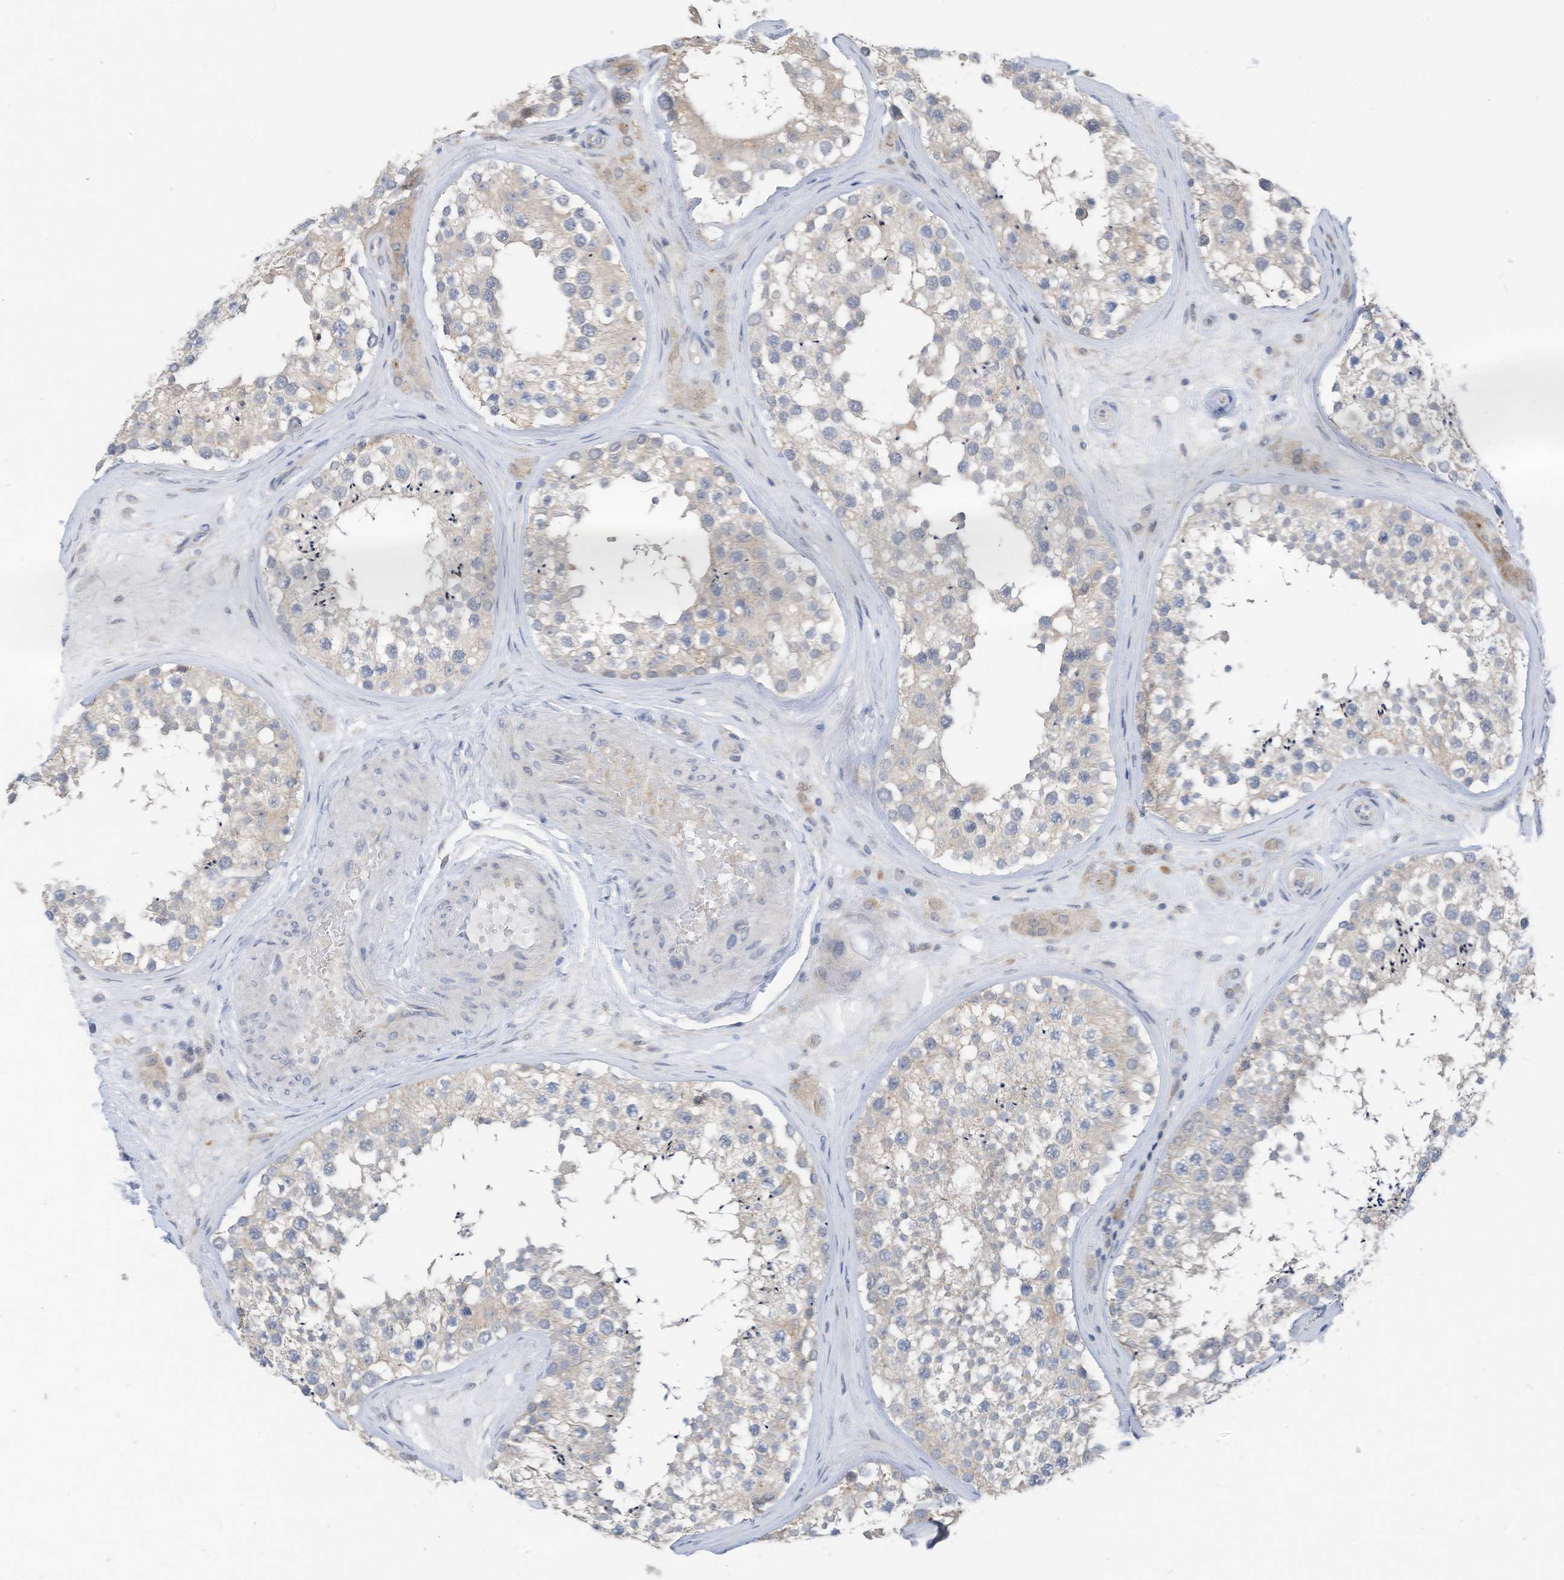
{"staining": {"intensity": "weak", "quantity": "25%-75%", "location": "cytoplasmic/membranous"}, "tissue": "testis", "cell_type": "Cells in seminiferous ducts", "image_type": "normal", "snomed": [{"axis": "morphology", "description": "Normal tissue, NOS"}, {"axis": "topography", "description": "Testis"}], "caption": "This micrograph shows unremarkable testis stained with IHC to label a protein in brown. The cytoplasmic/membranous of cells in seminiferous ducts show weak positivity for the protein. Nuclei are counter-stained blue.", "gene": "LDAH", "patient": {"sex": "male", "age": 46}}